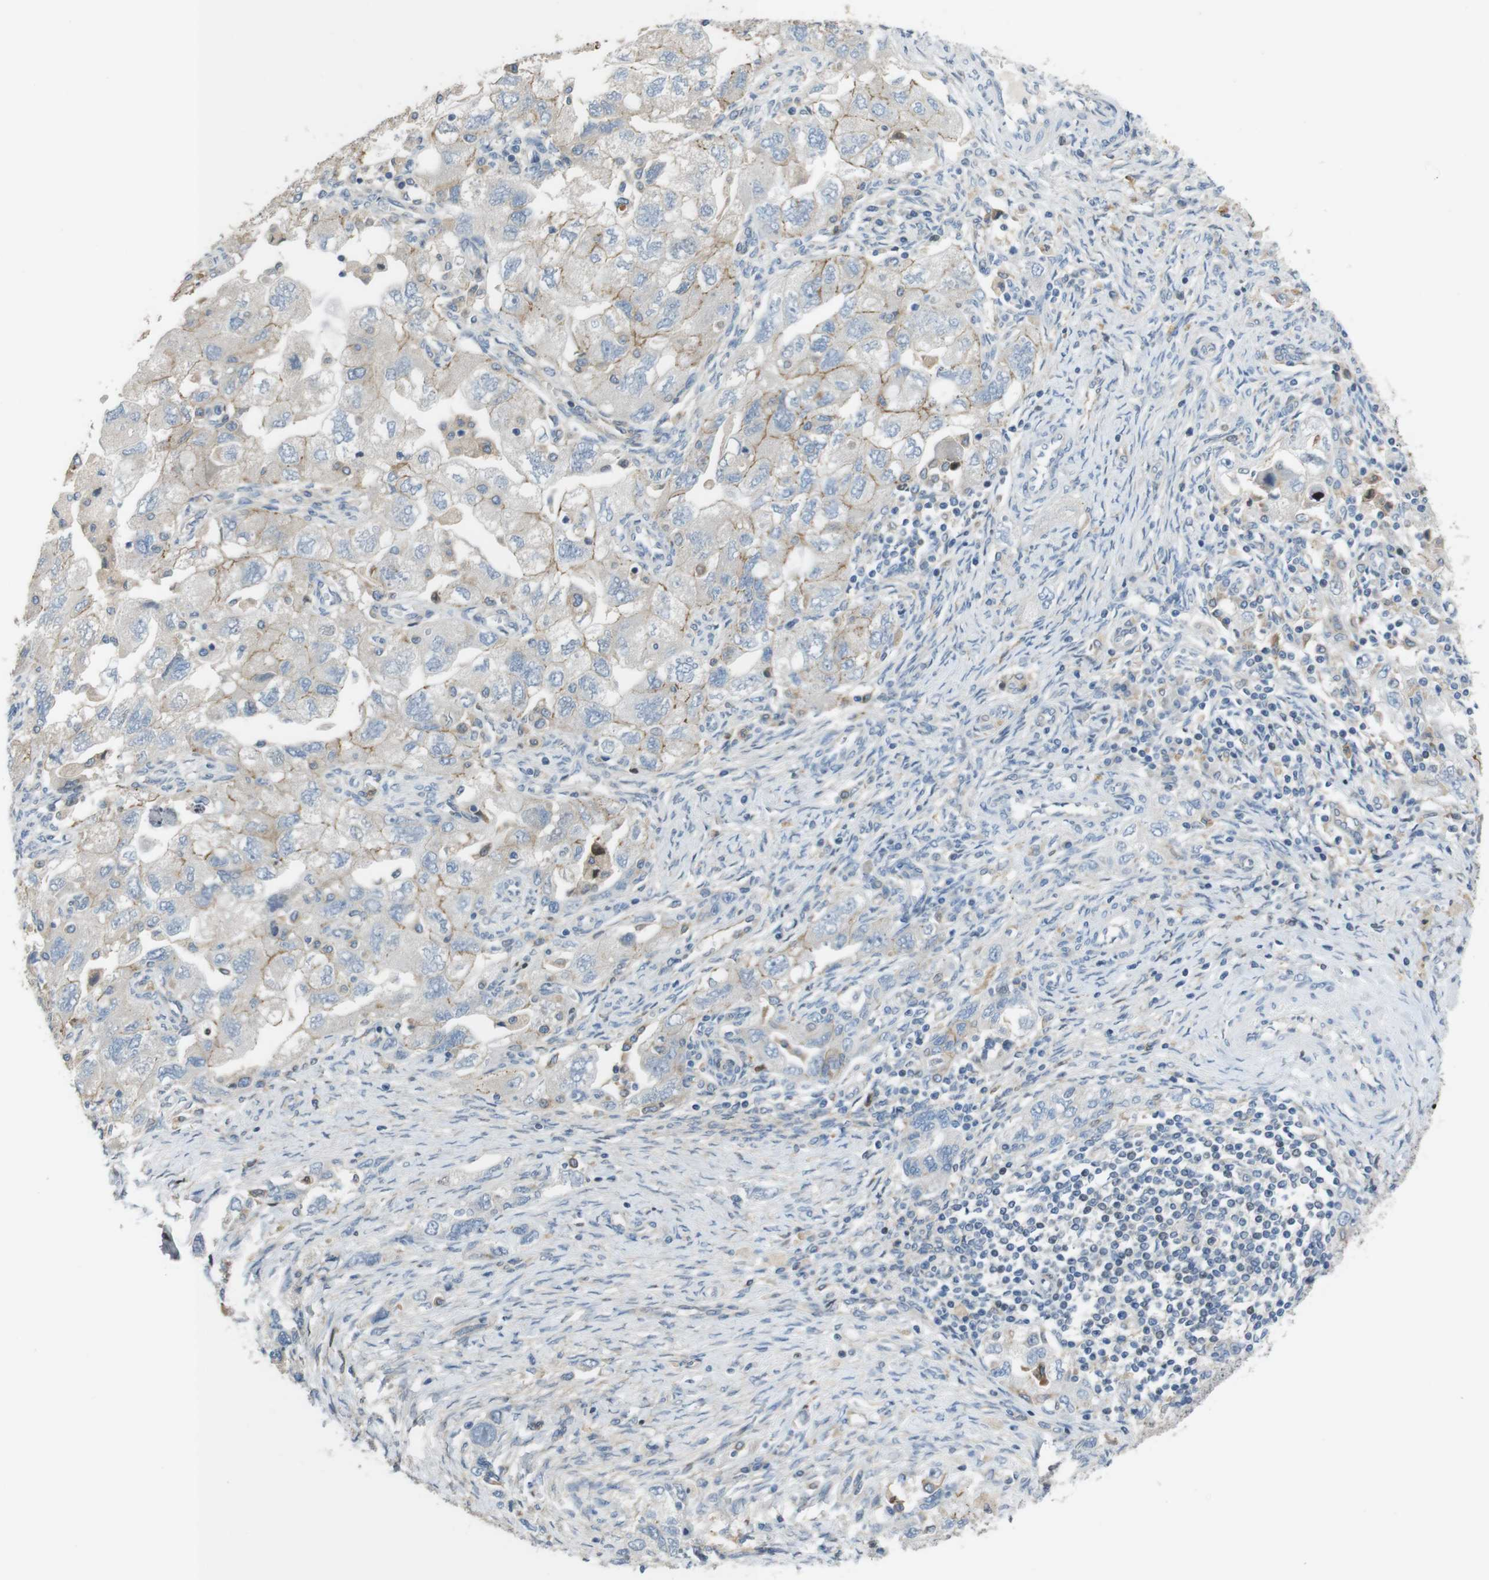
{"staining": {"intensity": "weak", "quantity": "<25%", "location": "cytoplasmic/membranous"}, "tissue": "ovarian cancer", "cell_type": "Tumor cells", "image_type": "cancer", "snomed": [{"axis": "morphology", "description": "Carcinoma, NOS"}, {"axis": "morphology", "description": "Cystadenocarcinoma, serous, NOS"}, {"axis": "topography", "description": "Ovary"}], "caption": "Ovarian carcinoma stained for a protein using immunohistochemistry reveals no staining tumor cells.", "gene": "PCDH10", "patient": {"sex": "female", "age": 69}}